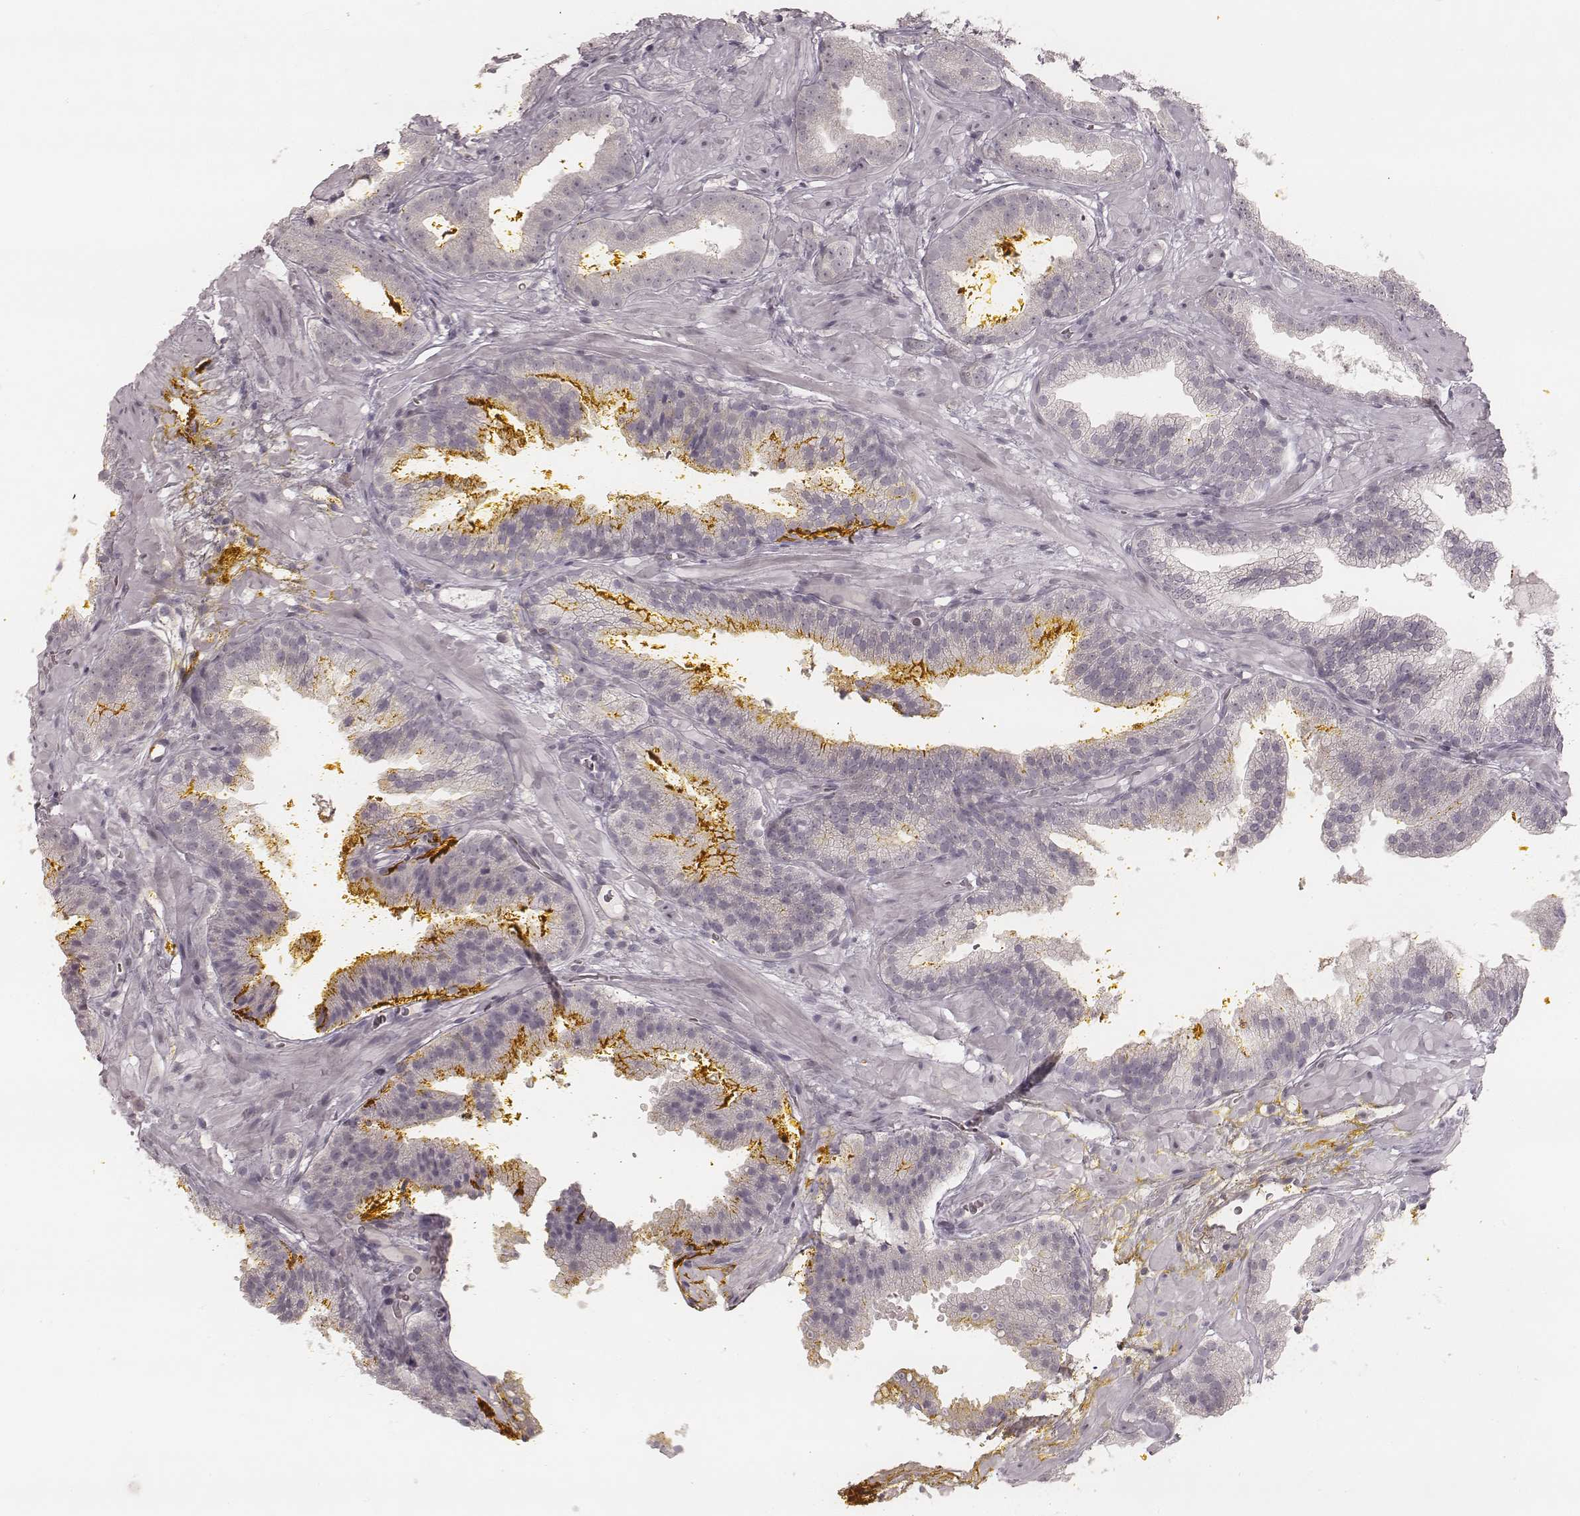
{"staining": {"intensity": "negative", "quantity": "none", "location": "none"}, "tissue": "prostate cancer", "cell_type": "Tumor cells", "image_type": "cancer", "snomed": [{"axis": "morphology", "description": "Adenocarcinoma, NOS"}, {"axis": "topography", "description": "Prostate"}], "caption": "Immunohistochemistry (IHC) of adenocarcinoma (prostate) reveals no positivity in tumor cells.", "gene": "ACACB", "patient": {"sex": "male", "age": 63}}